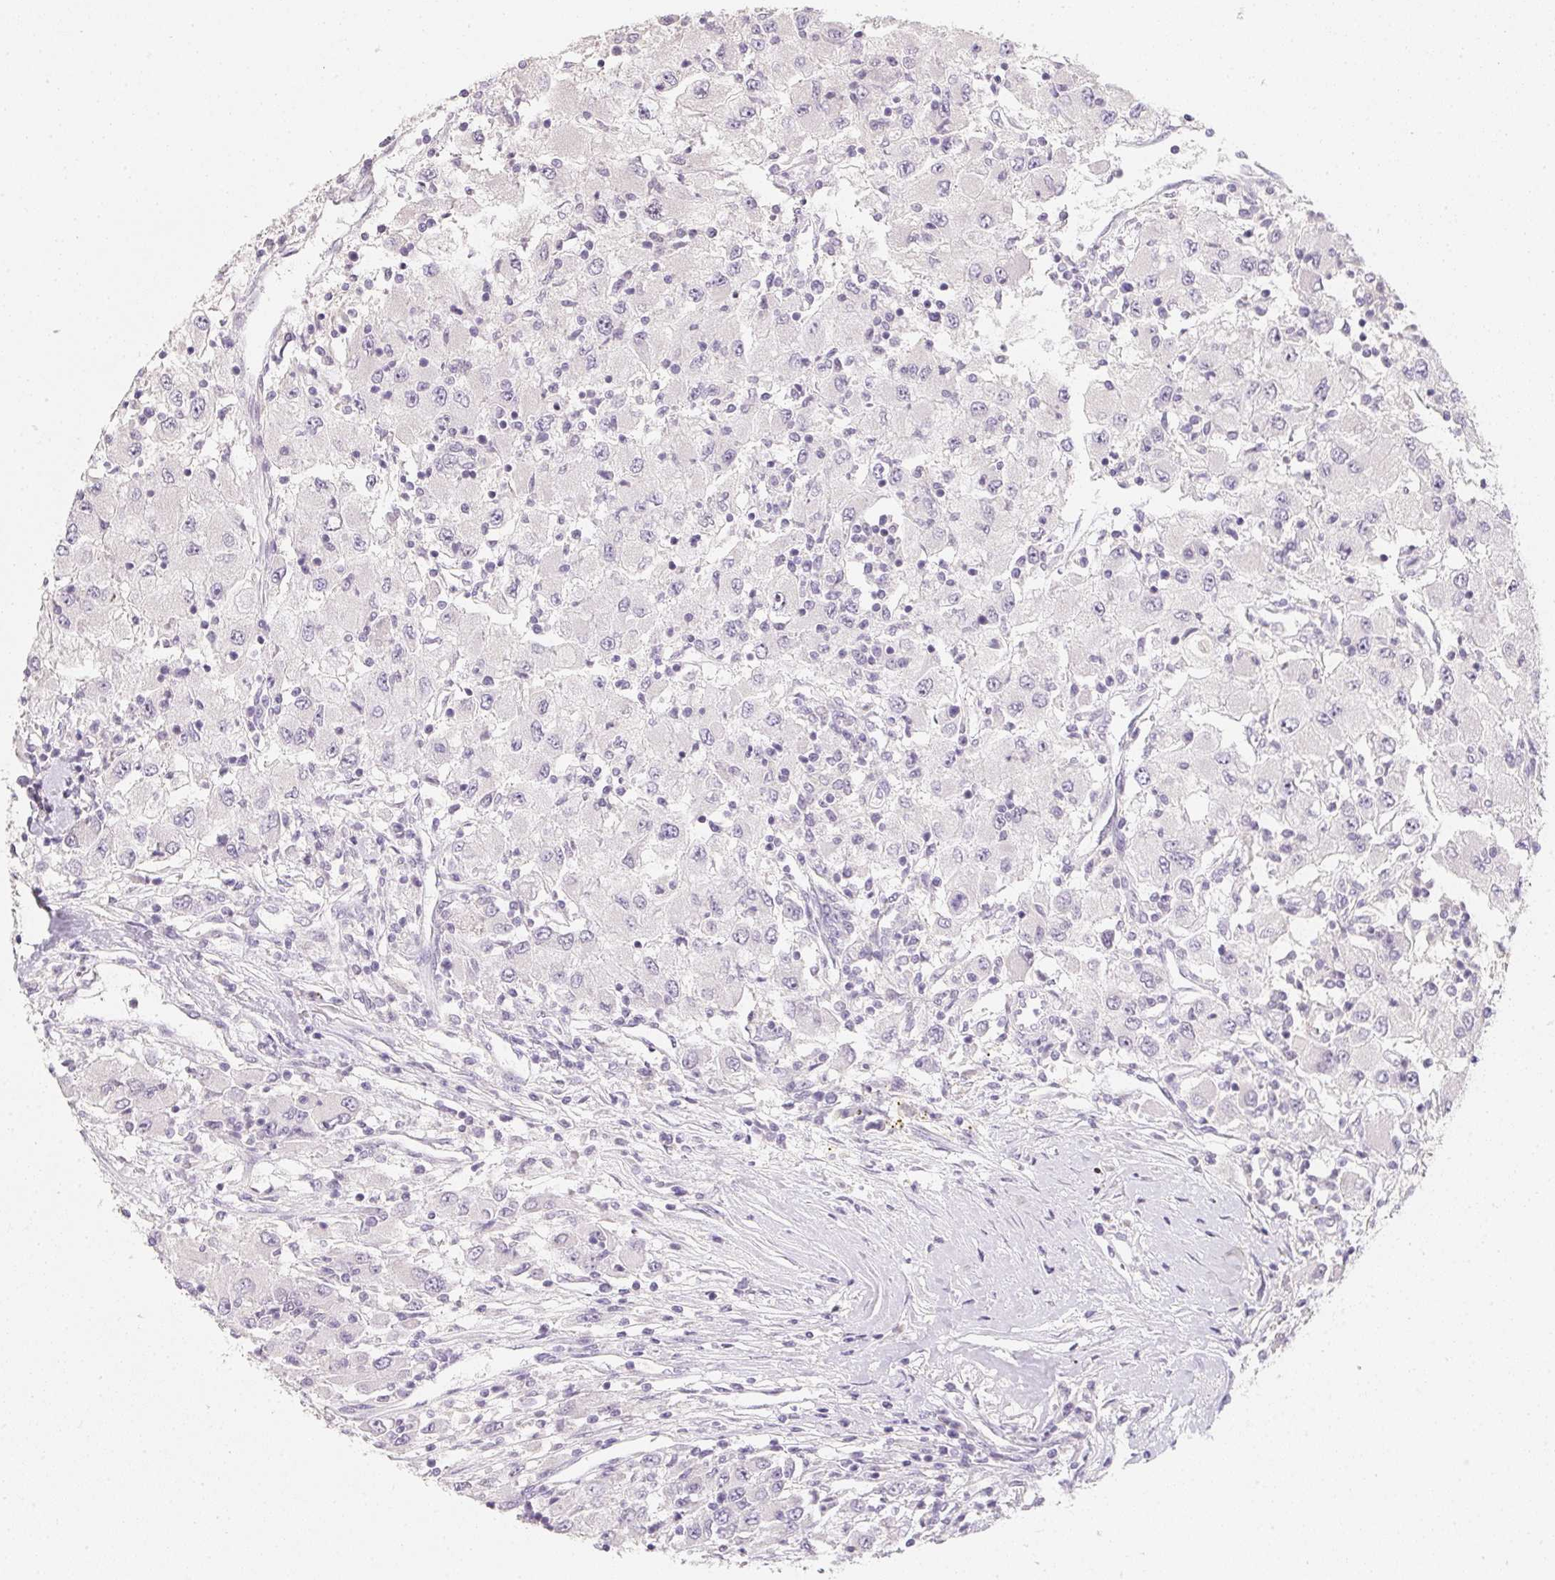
{"staining": {"intensity": "negative", "quantity": "none", "location": "none"}, "tissue": "renal cancer", "cell_type": "Tumor cells", "image_type": "cancer", "snomed": [{"axis": "morphology", "description": "Adenocarcinoma, NOS"}, {"axis": "topography", "description": "Kidney"}], "caption": "DAB (3,3'-diaminobenzidine) immunohistochemical staining of human adenocarcinoma (renal) demonstrates no significant staining in tumor cells.", "gene": "ZBBX", "patient": {"sex": "female", "age": 67}}